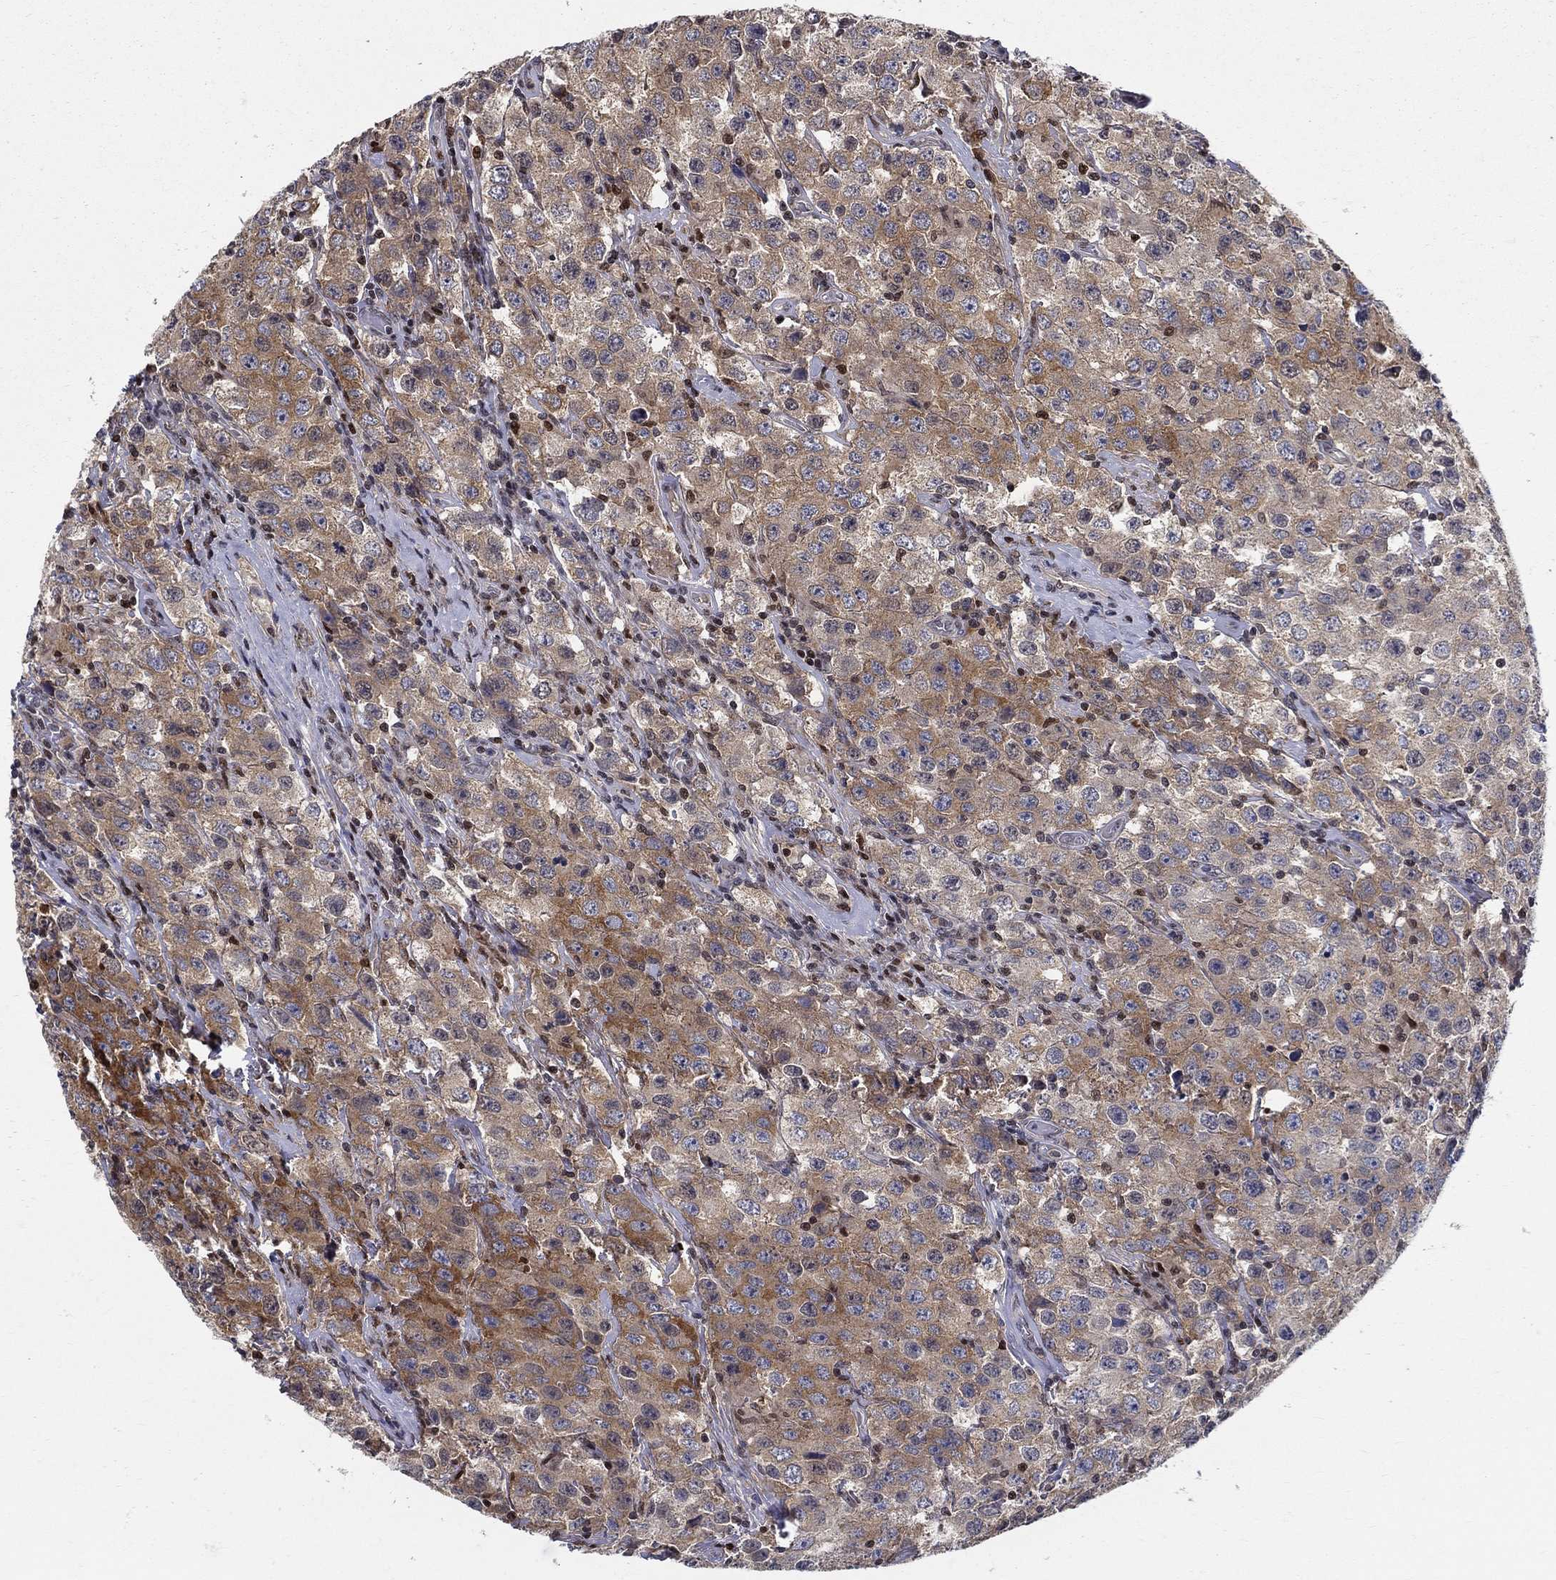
{"staining": {"intensity": "moderate", "quantity": "25%-75%", "location": "cytoplasmic/membranous"}, "tissue": "testis cancer", "cell_type": "Tumor cells", "image_type": "cancer", "snomed": [{"axis": "morphology", "description": "Seminoma, NOS"}, {"axis": "topography", "description": "Testis"}], "caption": "Human seminoma (testis) stained for a protein (brown) demonstrates moderate cytoplasmic/membranous positive staining in about 25%-75% of tumor cells.", "gene": "ZNF594", "patient": {"sex": "male", "age": 52}}